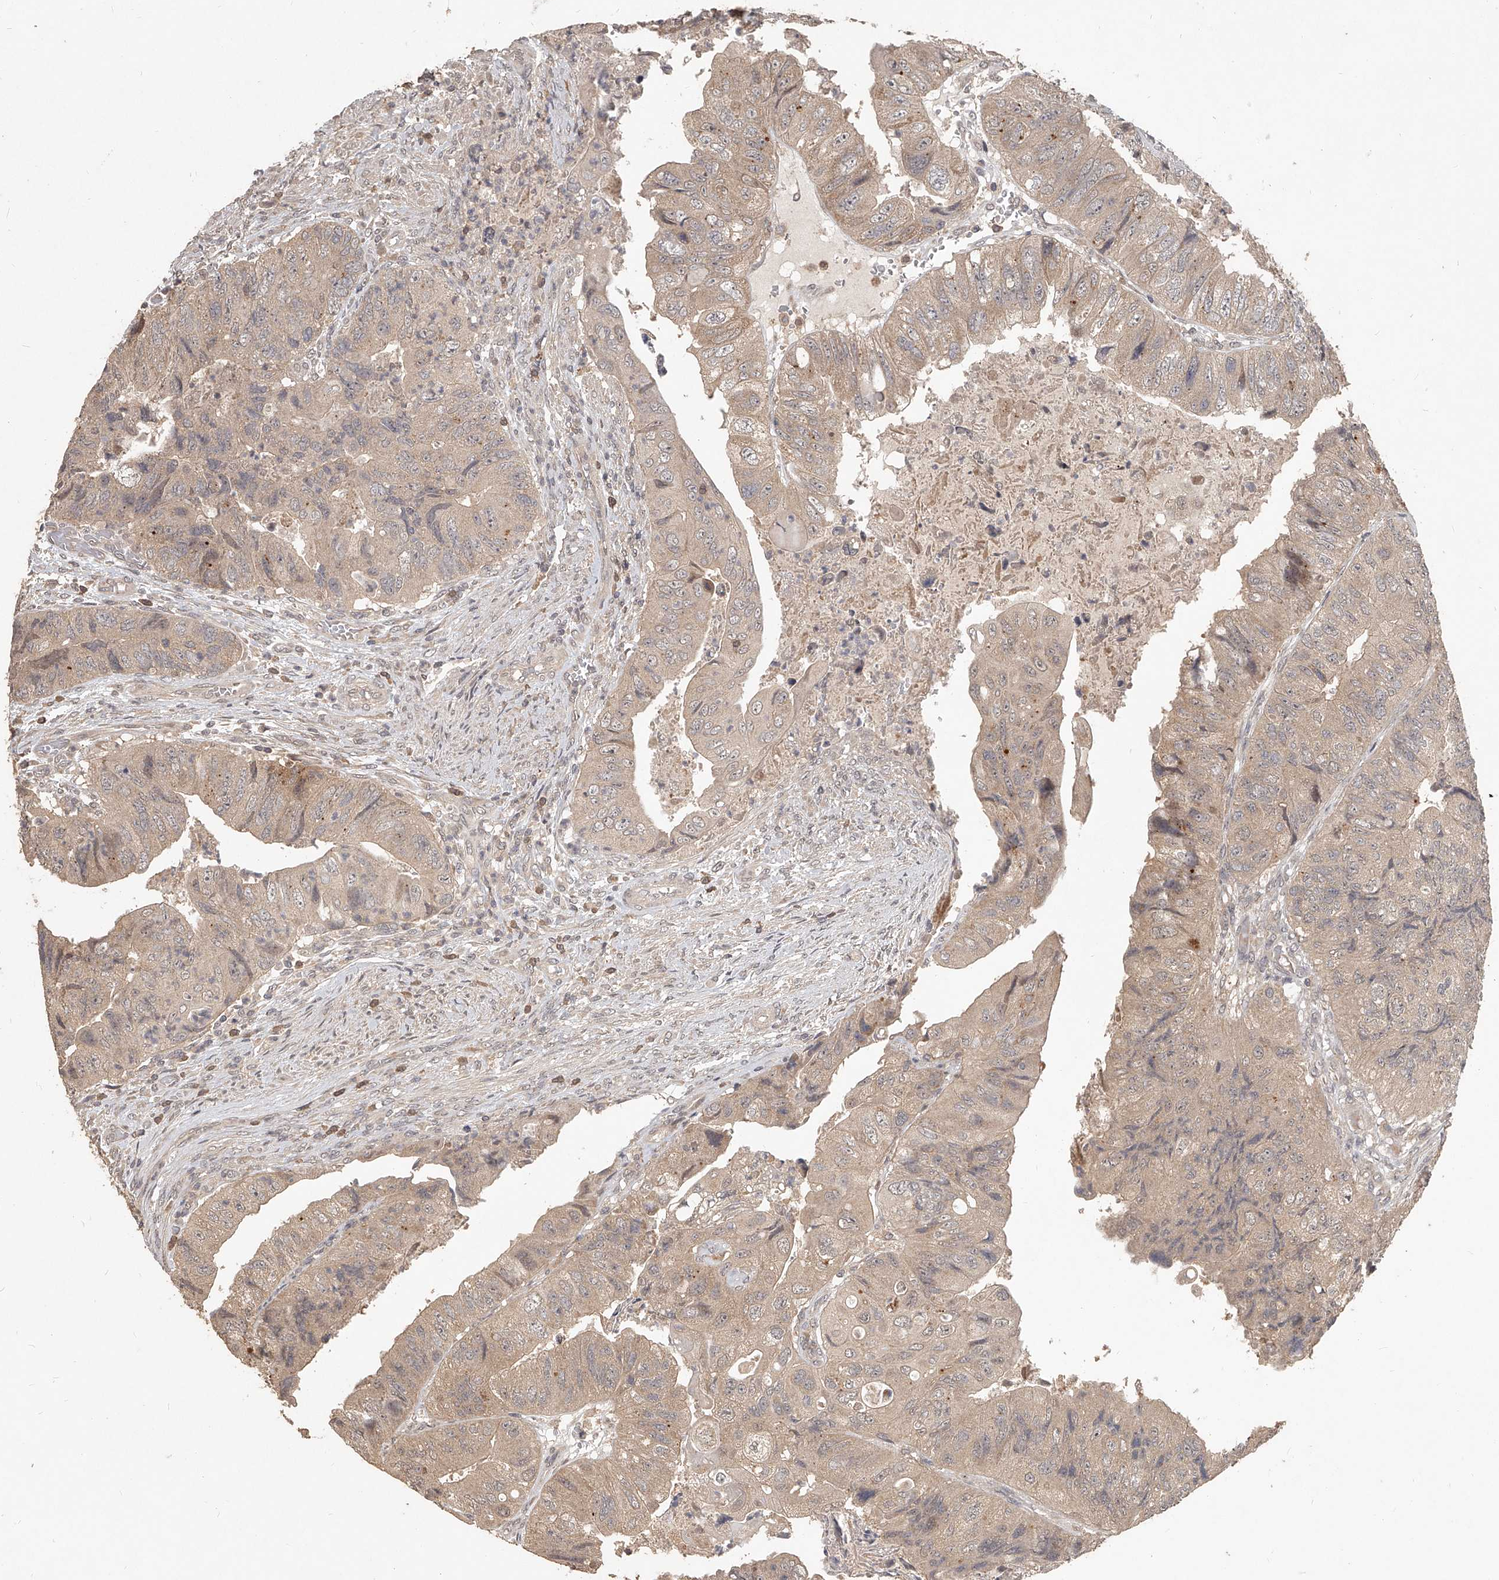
{"staining": {"intensity": "weak", "quantity": ">75%", "location": "cytoplasmic/membranous"}, "tissue": "colorectal cancer", "cell_type": "Tumor cells", "image_type": "cancer", "snomed": [{"axis": "morphology", "description": "Adenocarcinoma, NOS"}, {"axis": "topography", "description": "Rectum"}], "caption": "Tumor cells exhibit low levels of weak cytoplasmic/membranous expression in approximately >75% of cells in human colorectal adenocarcinoma.", "gene": "SLC37A1", "patient": {"sex": "male", "age": 63}}